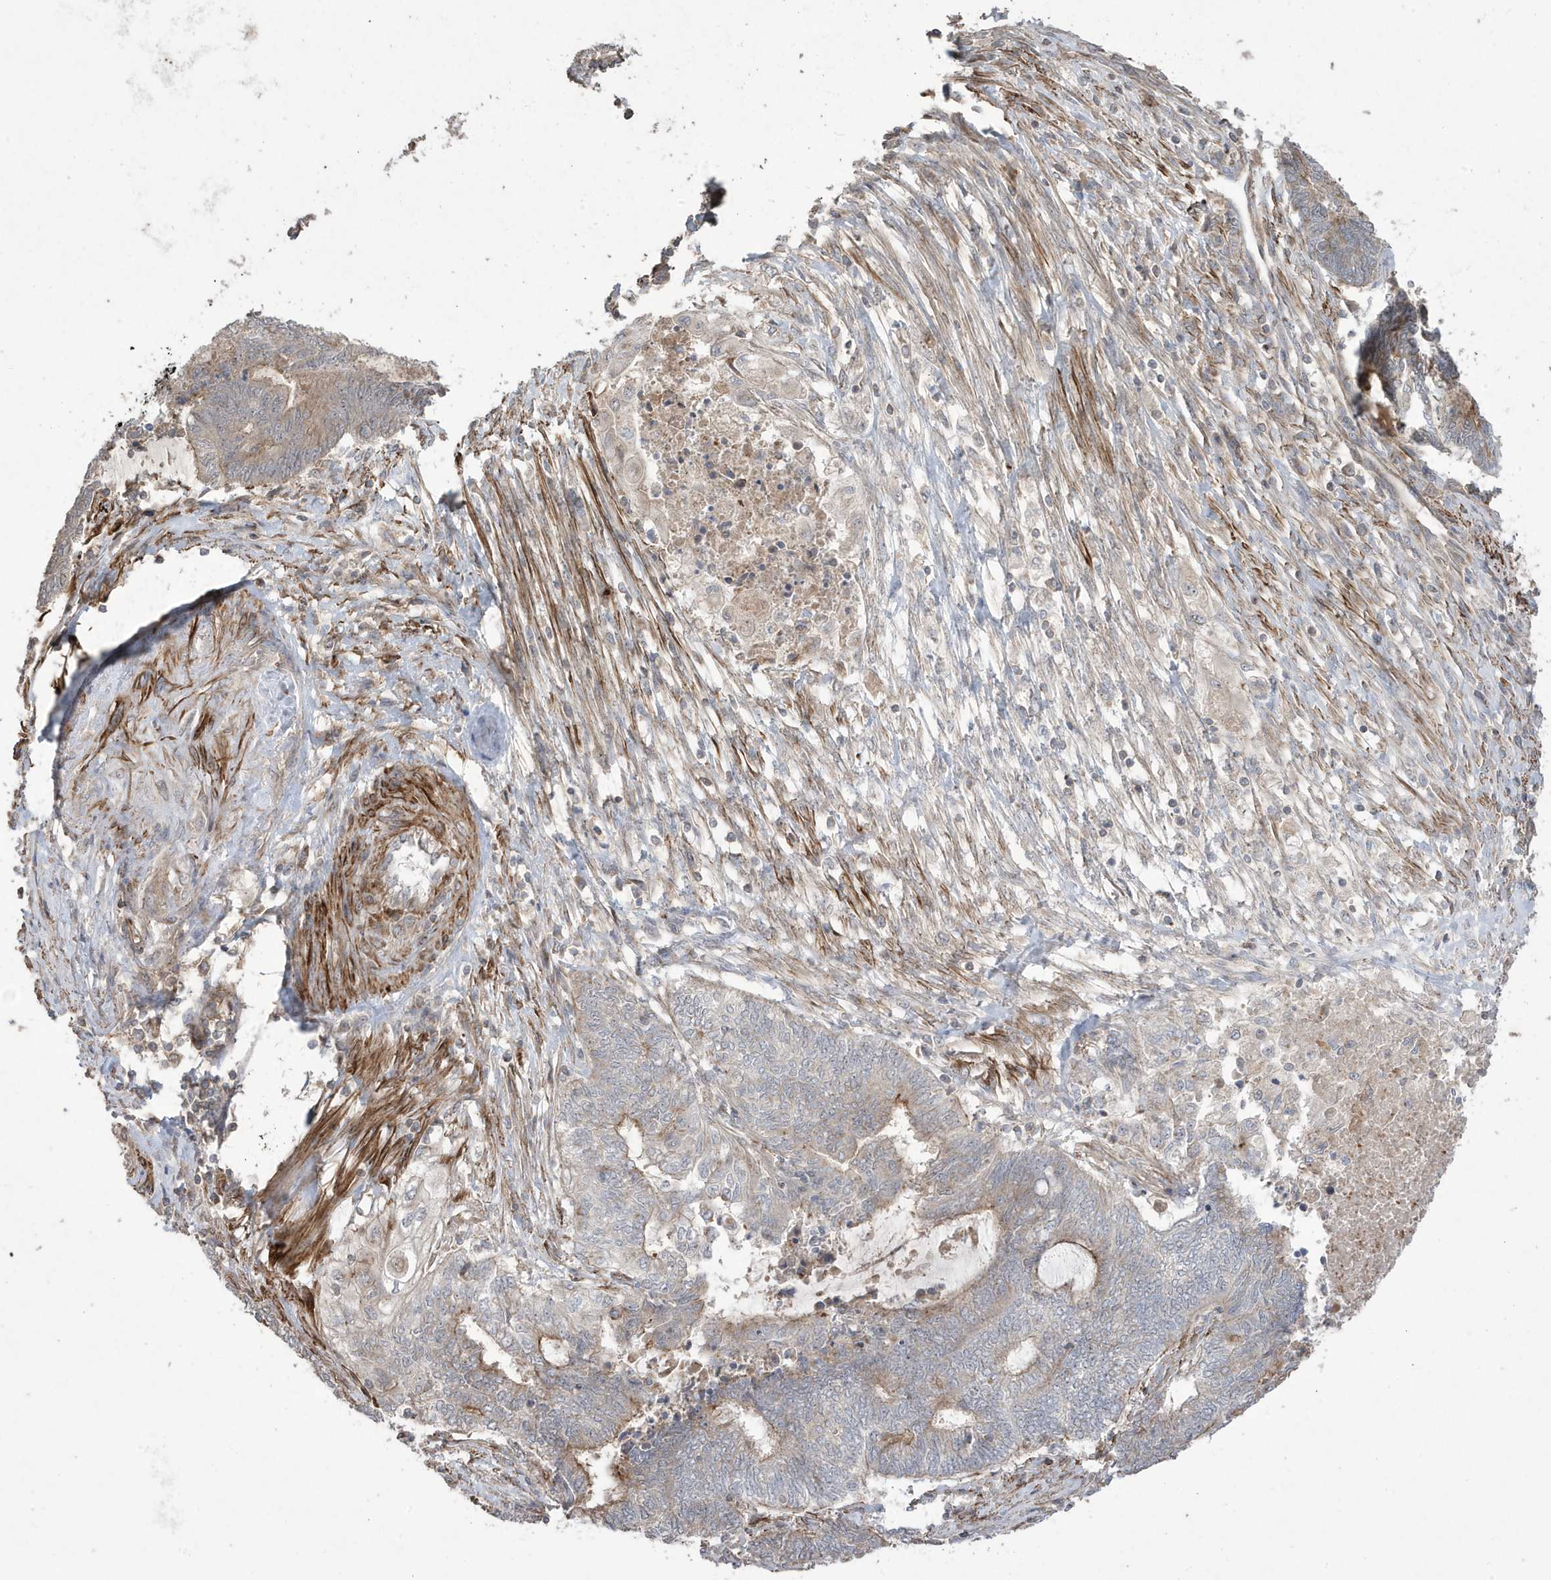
{"staining": {"intensity": "moderate", "quantity": "<25%", "location": "cytoplasmic/membranous"}, "tissue": "endometrial cancer", "cell_type": "Tumor cells", "image_type": "cancer", "snomed": [{"axis": "morphology", "description": "Adenocarcinoma, NOS"}, {"axis": "topography", "description": "Uterus"}, {"axis": "topography", "description": "Endometrium"}], "caption": "Protein expression analysis of endometrial cancer displays moderate cytoplasmic/membranous positivity in about <25% of tumor cells. Using DAB (3,3'-diaminobenzidine) (brown) and hematoxylin (blue) stains, captured at high magnification using brightfield microscopy.", "gene": "CETN3", "patient": {"sex": "female", "age": 70}}